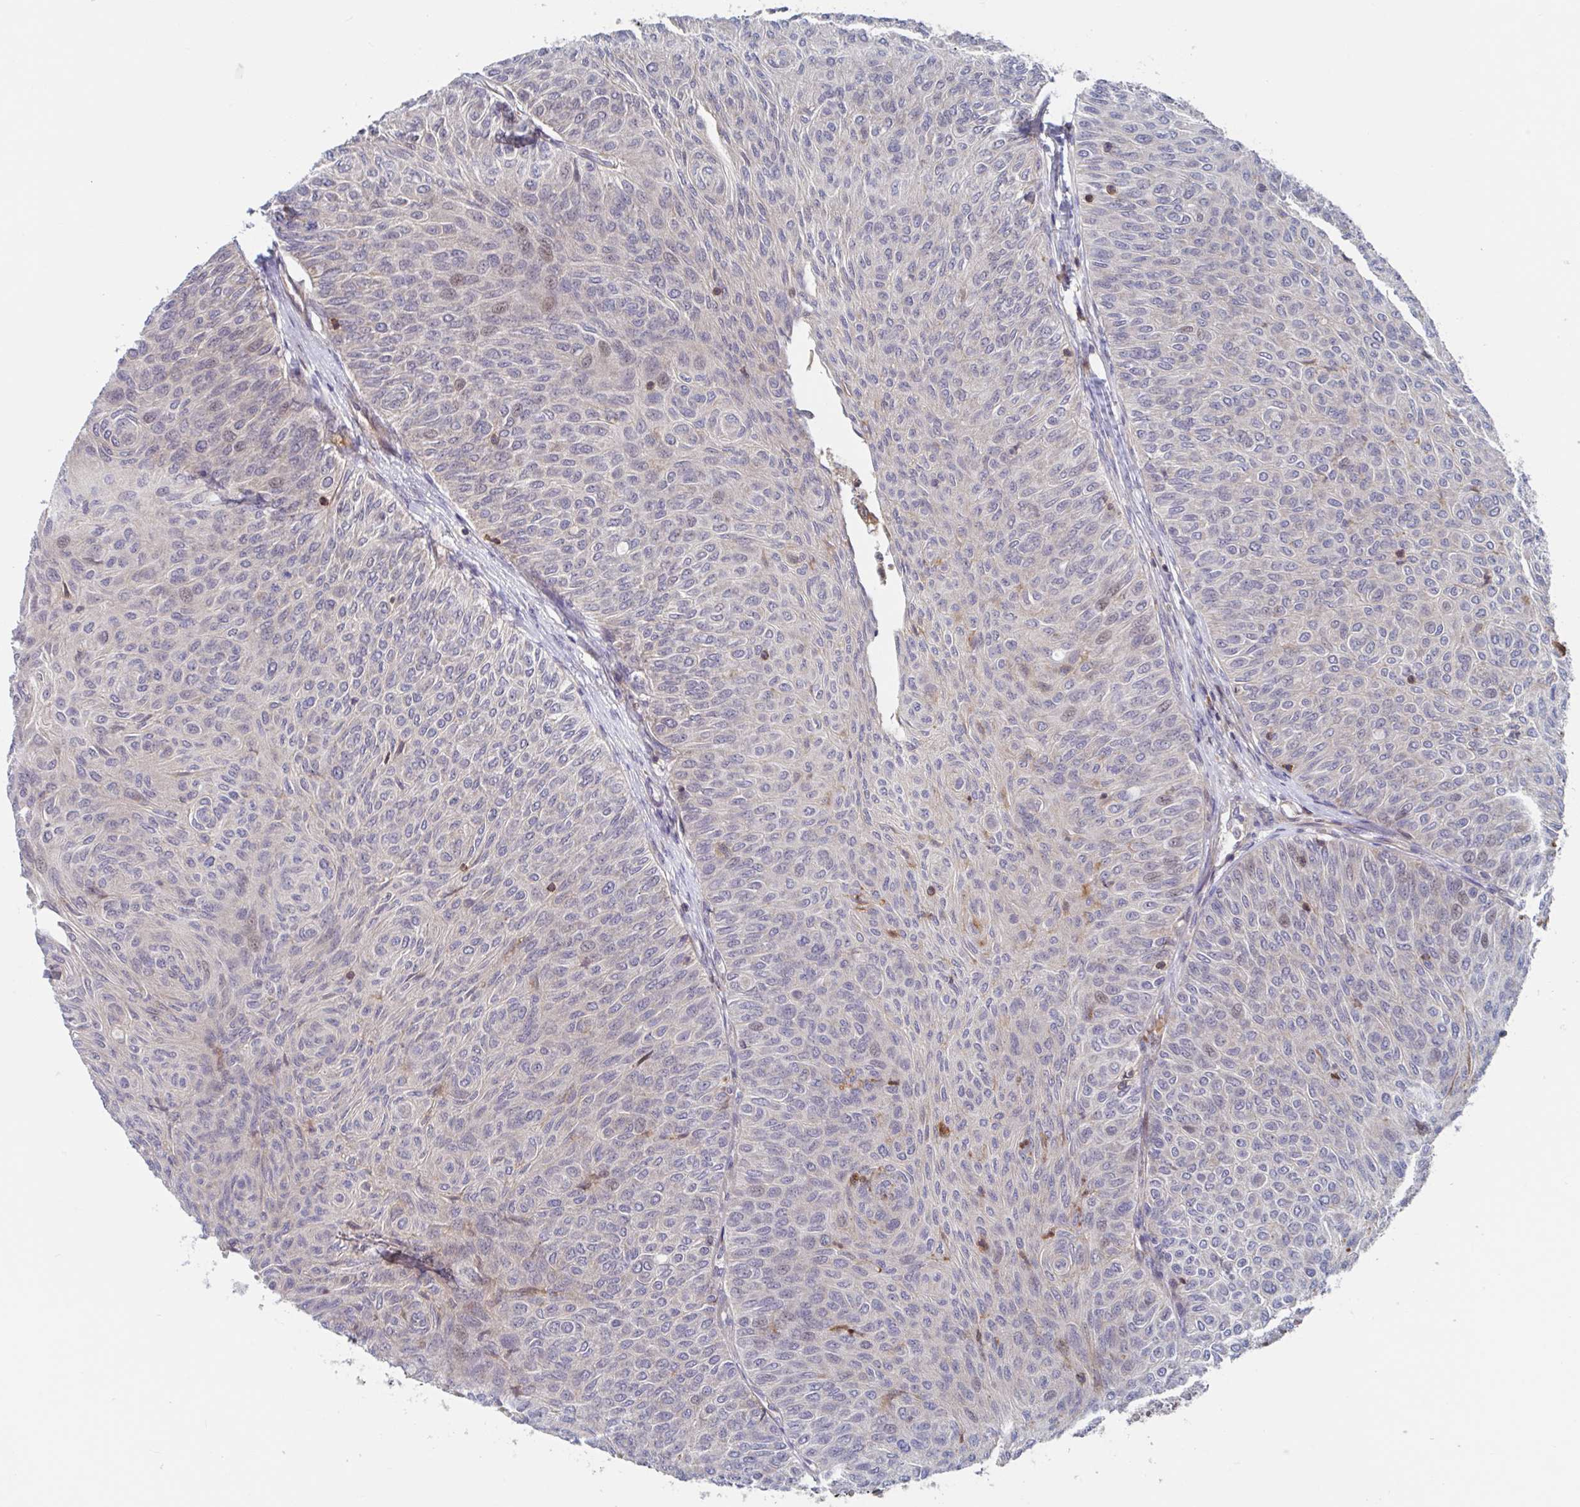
{"staining": {"intensity": "negative", "quantity": "none", "location": "none"}, "tissue": "urothelial cancer", "cell_type": "Tumor cells", "image_type": "cancer", "snomed": [{"axis": "morphology", "description": "Urothelial carcinoma, Low grade"}, {"axis": "topography", "description": "Urinary bladder"}], "caption": "A histopathology image of human urothelial carcinoma (low-grade) is negative for staining in tumor cells.", "gene": "DHRS12", "patient": {"sex": "male", "age": 78}}